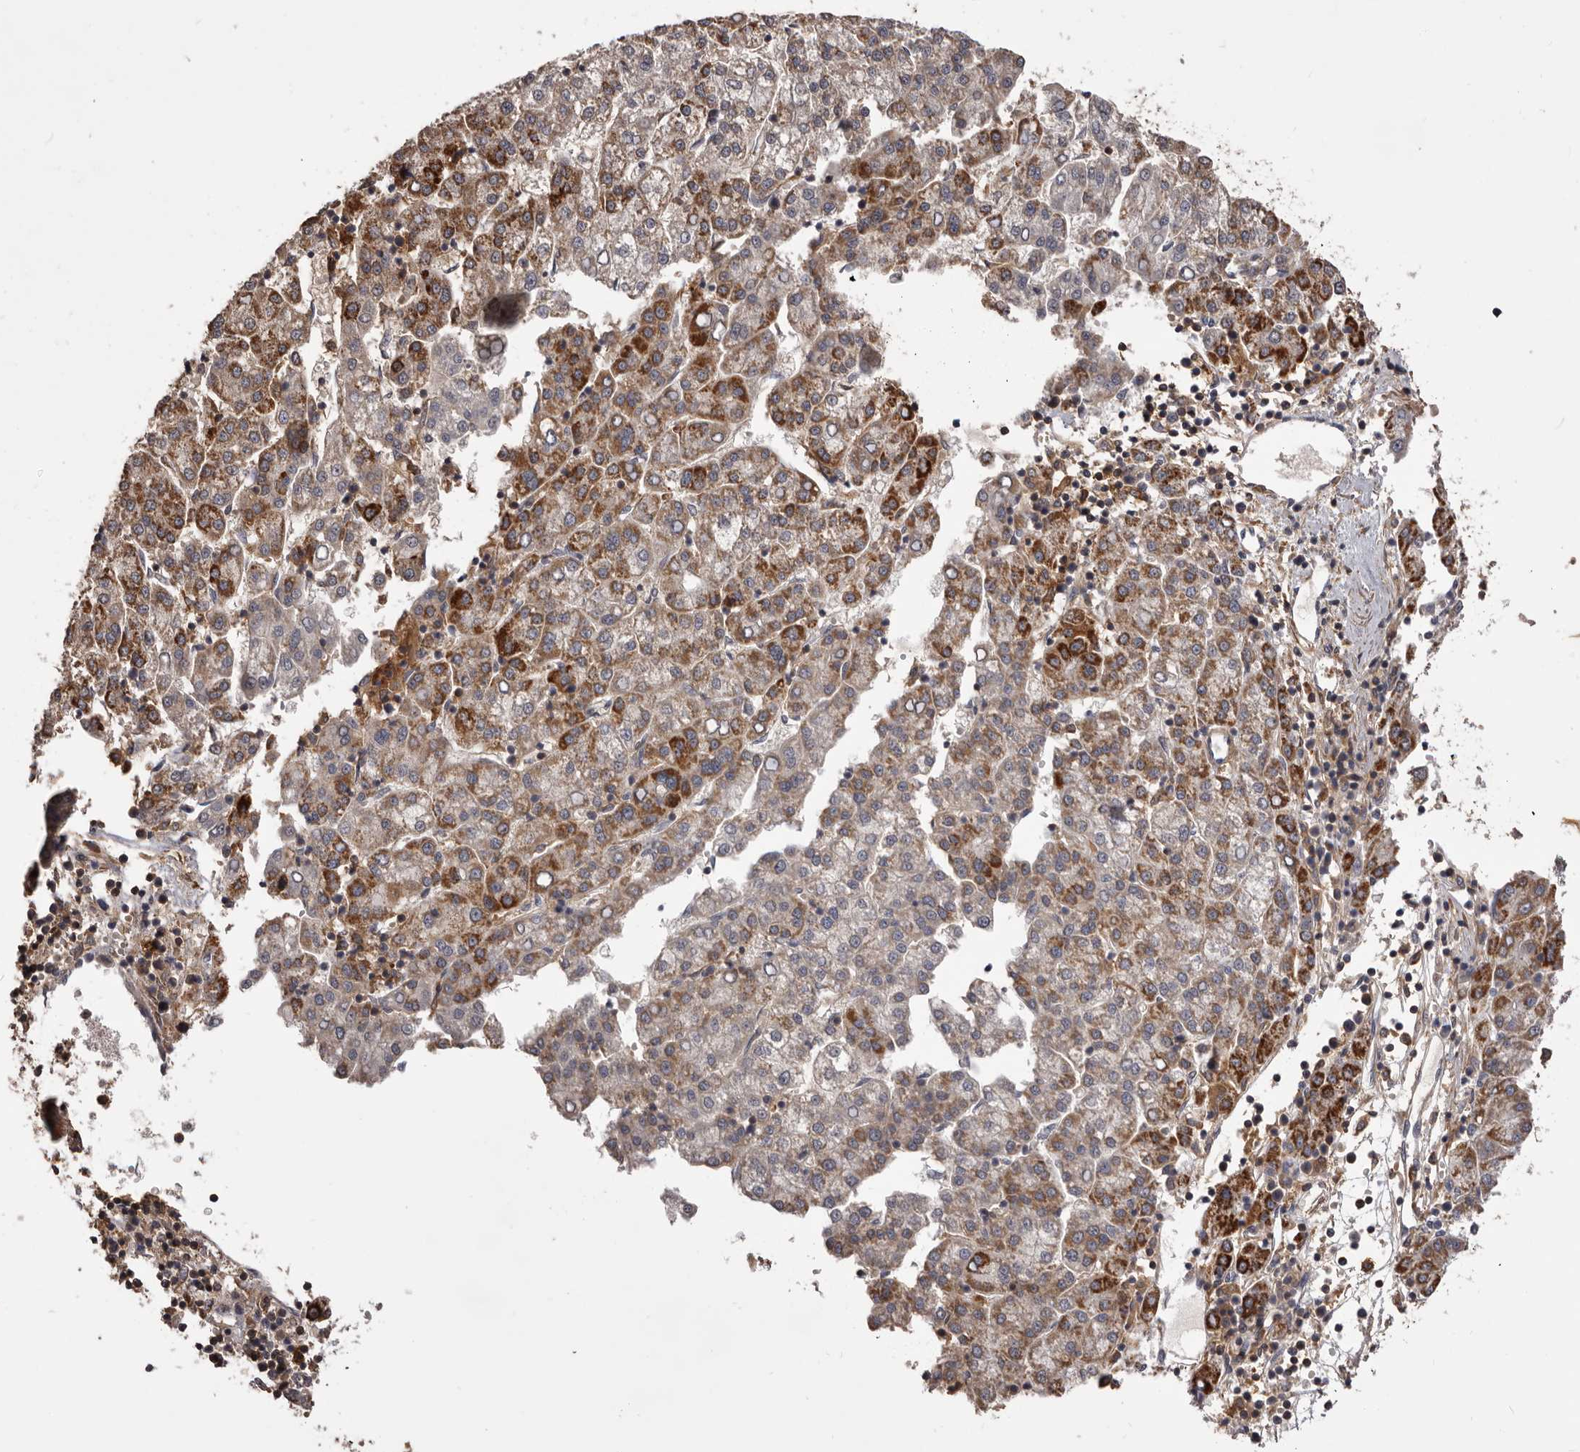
{"staining": {"intensity": "strong", "quantity": "<25%", "location": "cytoplasmic/membranous"}, "tissue": "liver cancer", "cell_type": "Tumor cells", "image_type": "cancer", "snomed": [{"axis": "morphology", "description": "Carcinoma, Hepatocellular, NOS"}, {"axis": "topography", "description": "Liver"}], "caption": "IHC of liver hepatocellular carcinoma reveals medium levels of strong cytoplasmic/membranous staining in approximately <25% of tumor cells.", "gene": "GLIPR2", "patient": {"sex": "female", "age": 58}}